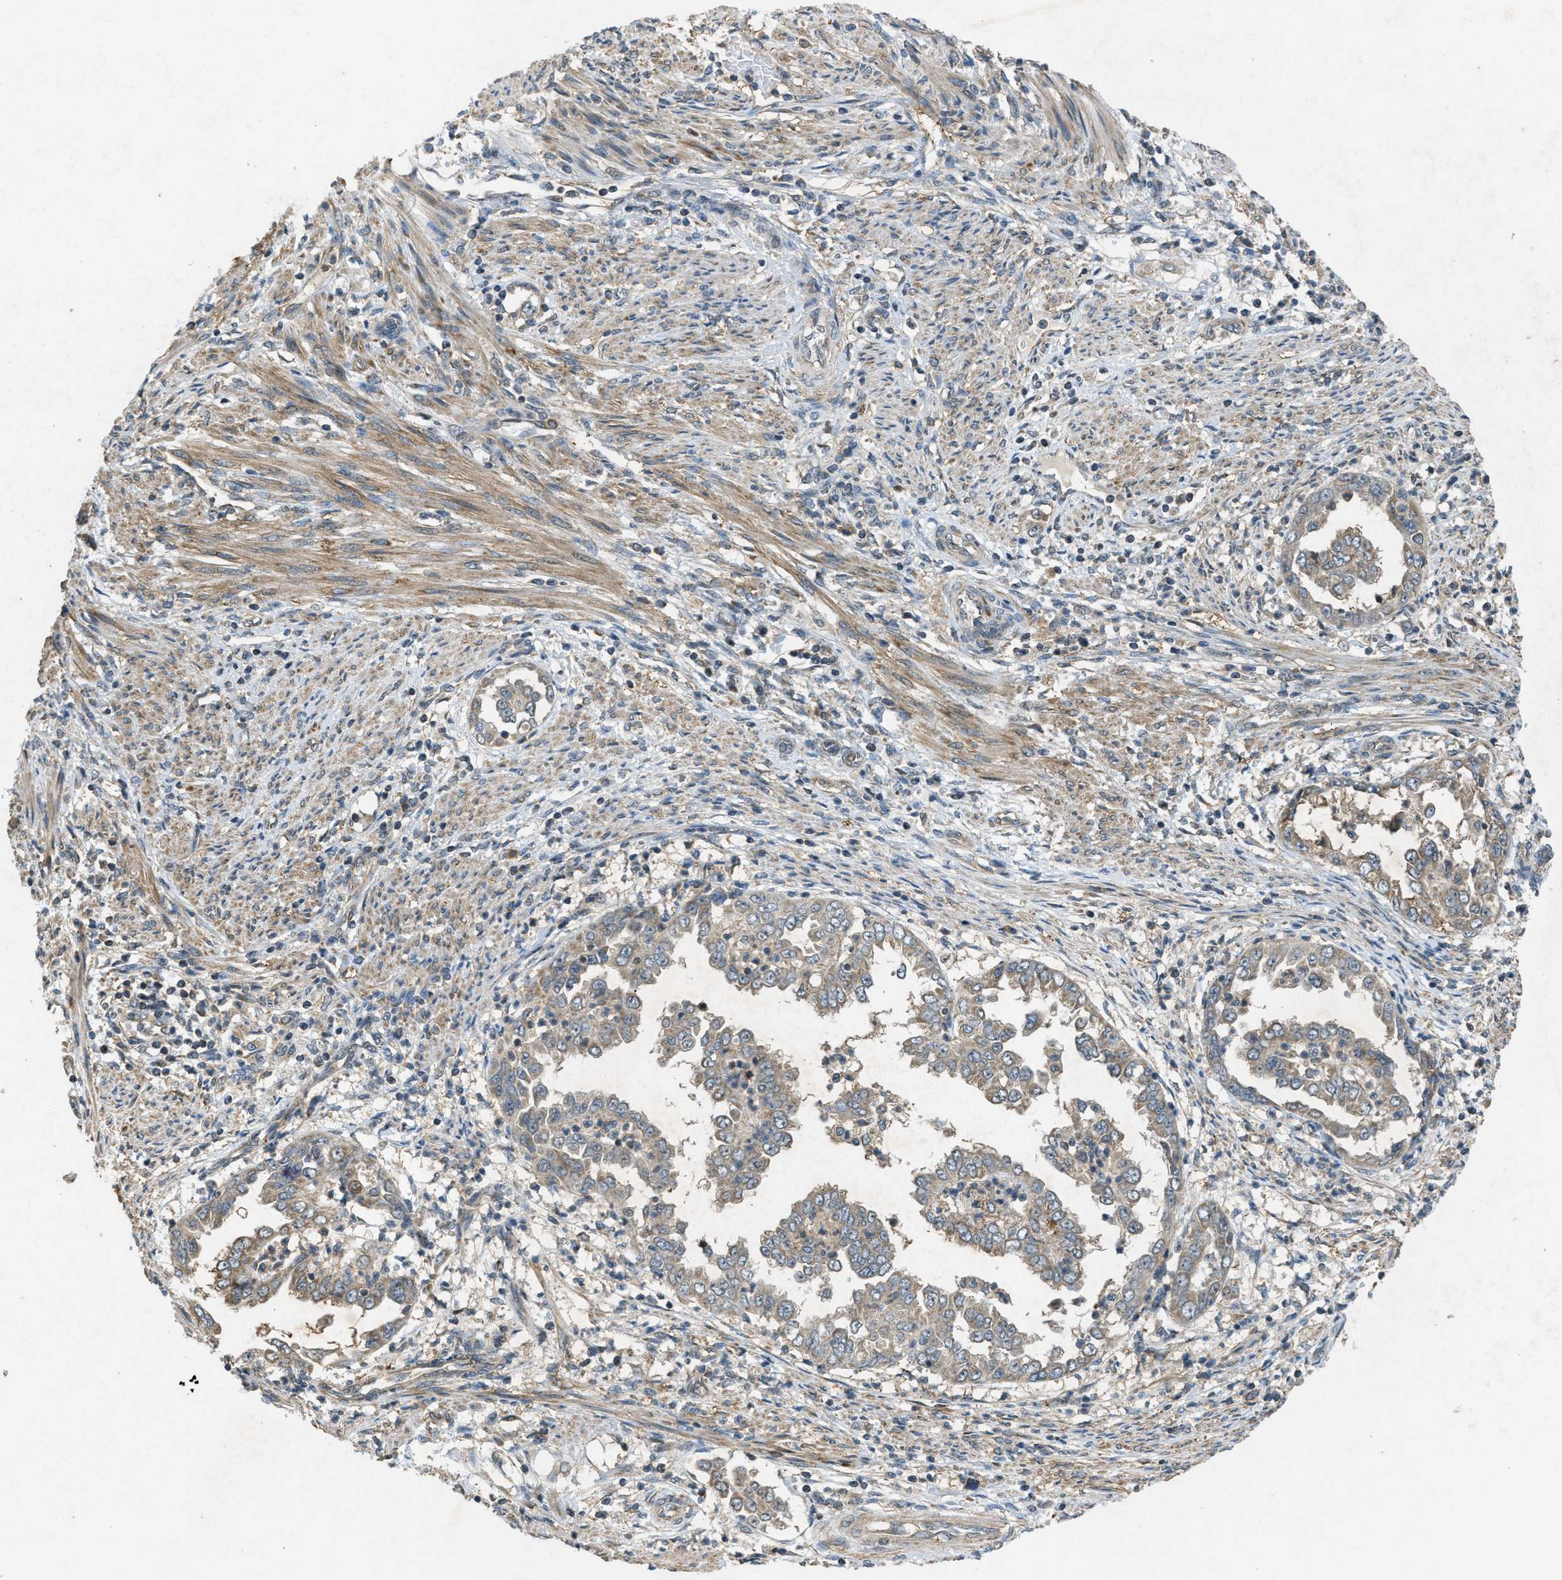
{"staining": {"intensity": "moderate", "quantity": "25%-75%", "location": "cytoplasmic/membranous"}, "tissue": "endometrial cancer", "cell_type": "Tumor cells", "image_type": "cancer", "snomed": [{"axis": "morphology", "description": "Adenocarcinoma, NOS"}, {"axis": "topography", "description": "Endometrium"}], "caption": "Human adenocarcinoma (endometrial) stained with a protein marker shows moderate staining in tumor cells.", "gene": "PPP1R15A", "patient": {"sex": "female", "age": 85}}